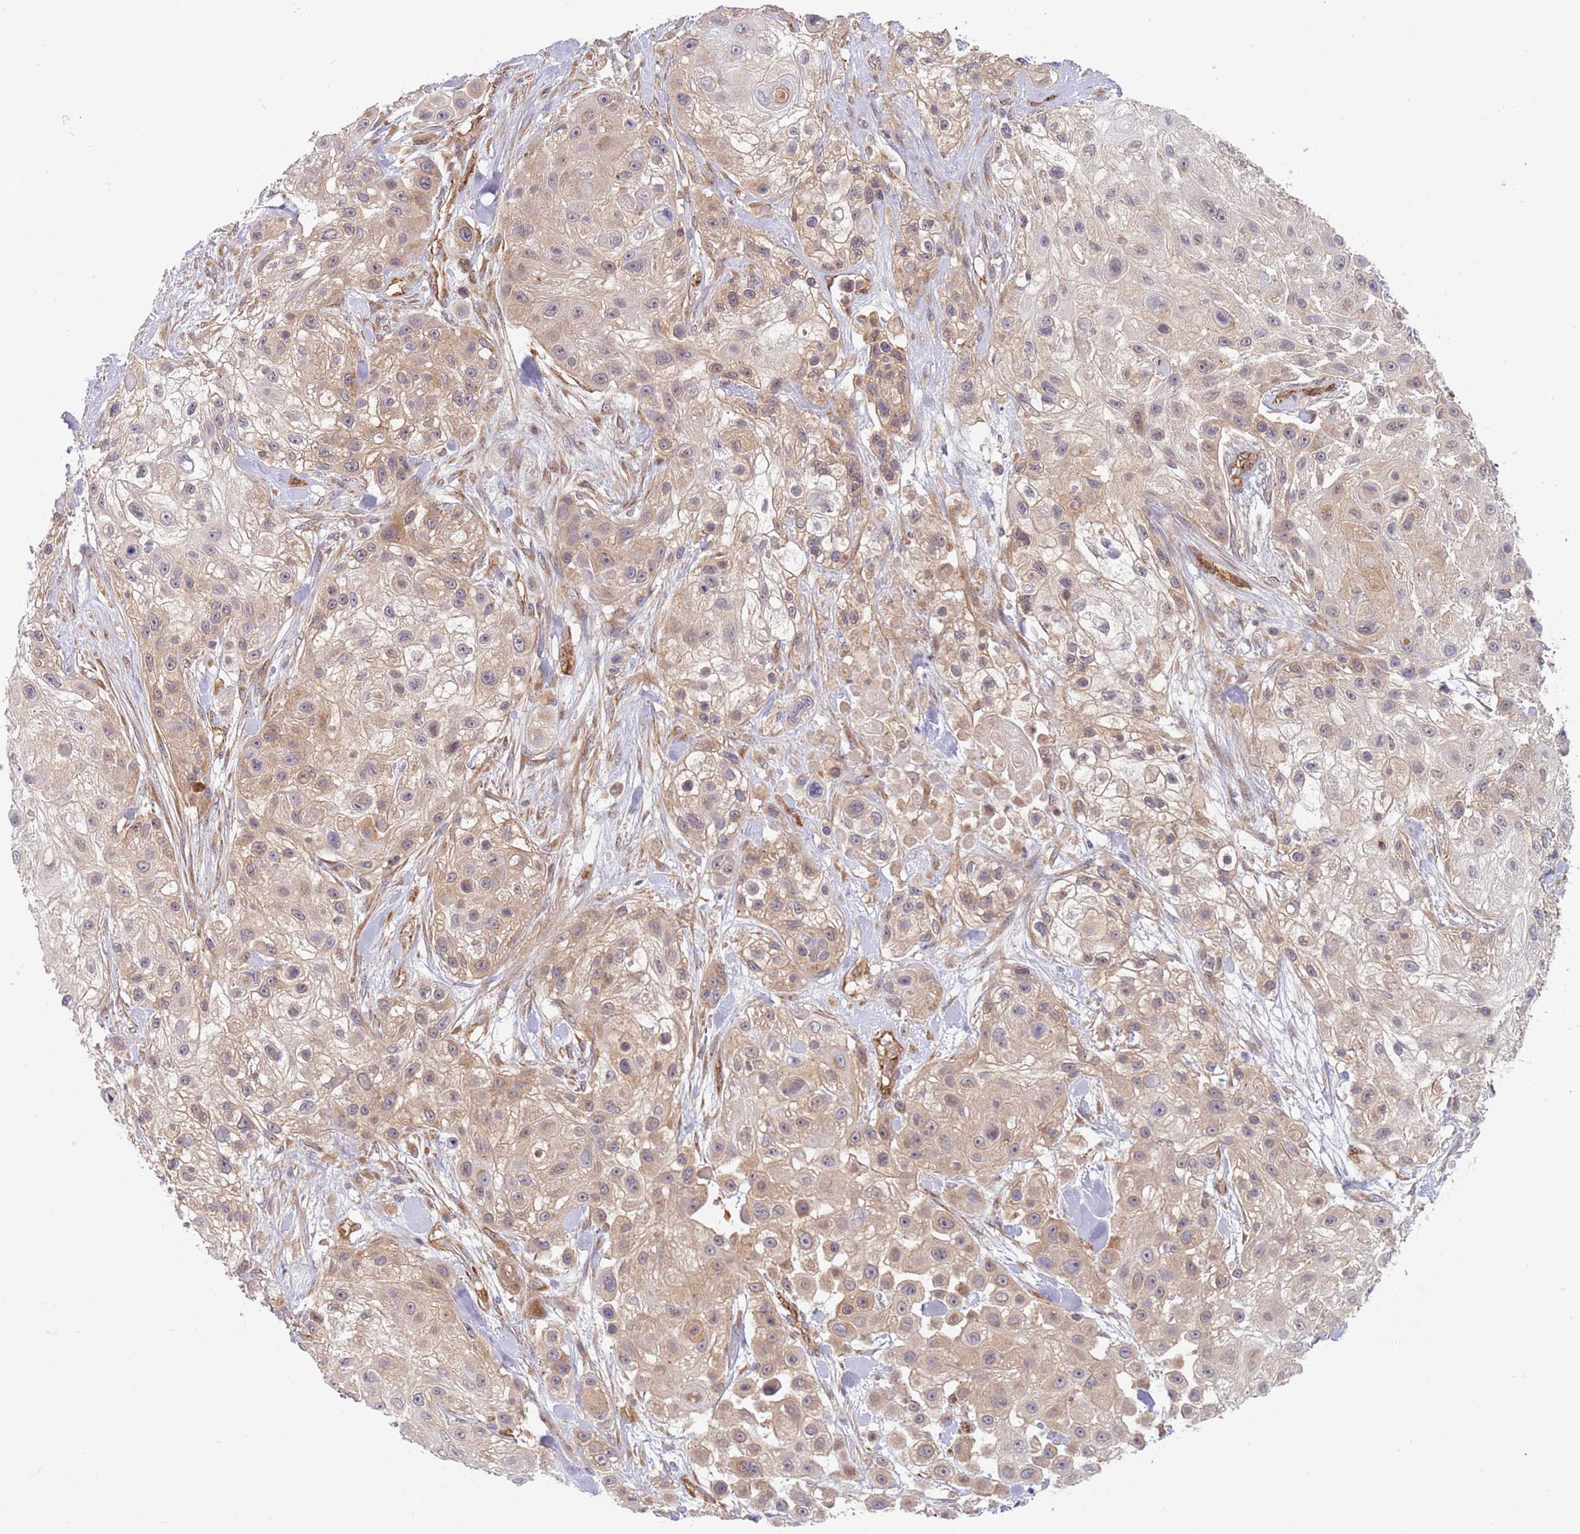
{"staining": {"intensity": "weak", "quantity": ">75%", "location": "cytoplasmic/membranous"}, "tissue": "skin cancer", "cell_type": "Tumor cells", "image_type": "cancer", "snomed": [{"axis": "morphology", "description": "Squamous cell carcinoma, NOS"}, {"axis": "topography", "description": "Skin"}], "caption": "Immunohistochemistry micrograph of human skin cancer (squamous cell carcinoma) stained for a protein (brown), which exhibits low levels of weak cytoplasmic/membranous expression in approximately >75% of tumor cells.", "gene": "GUK1", "patient": {"sex": "male", "age": 67}}